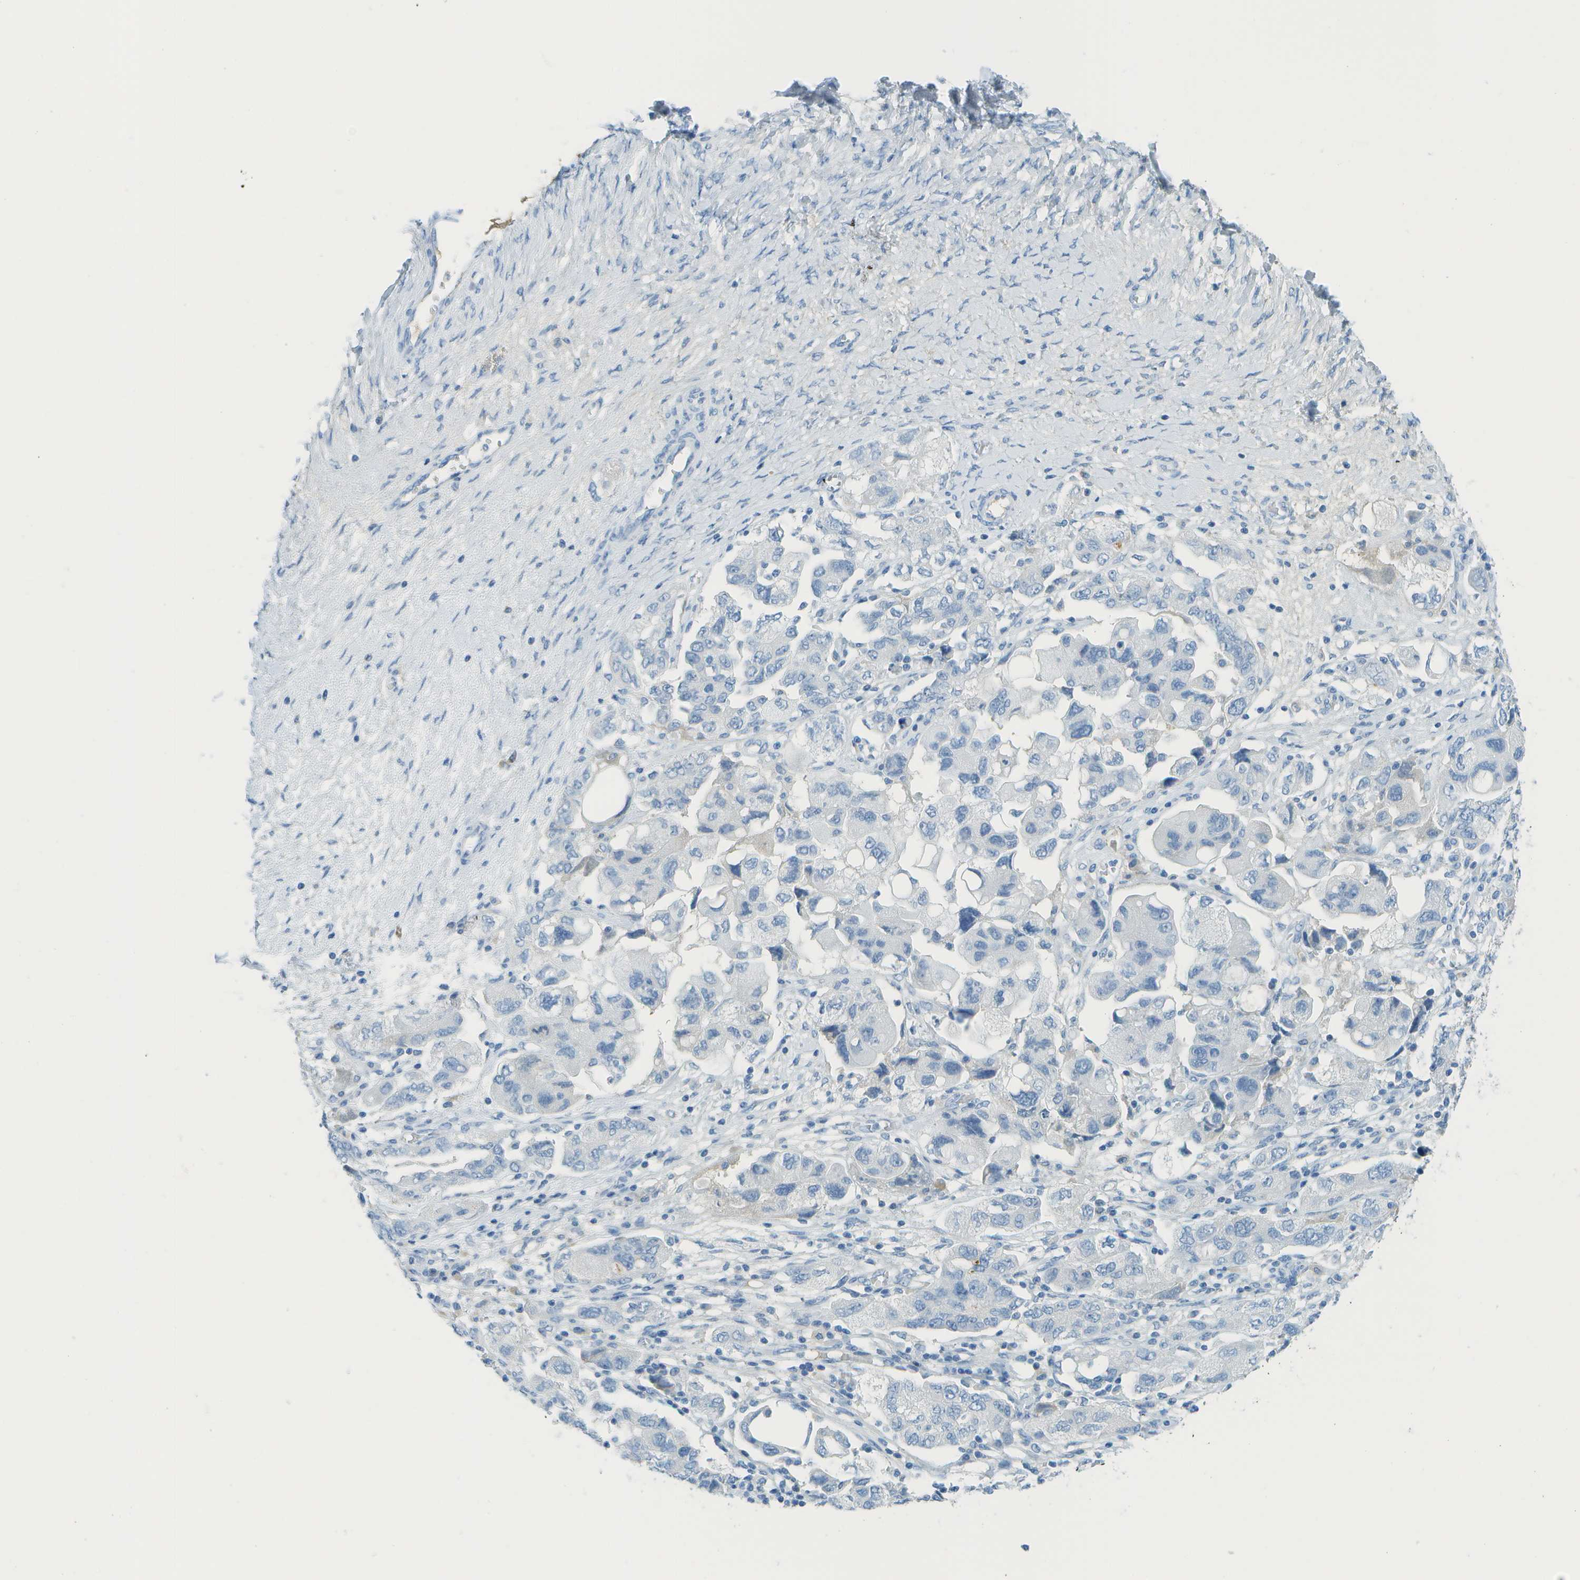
{"staining": {"intensity": "negative", "quantity": "none", "location": "none"}, "tissue": "ovarian cancer", "cell_type": "Tumor cells", "image_type": "cancer", "snomed": [{"axis": "morphology", "description": "Carcinoma, NOS"}, {"axis": "morphology", "description": "Cystadenocarcinoma, serous, NOS"}, {"axis": "topography", "description": "Ovary"}], "caption": "IHC image of neoplastic tissue: ovarian cancer (serous cystadenocarcinoma) stained with DAB (3,3'-diaminobenzidine) exhibits no significant protein staining in tumor cells.", "gene": "C1S", "patient": {"sex": "female", "age": 69}}